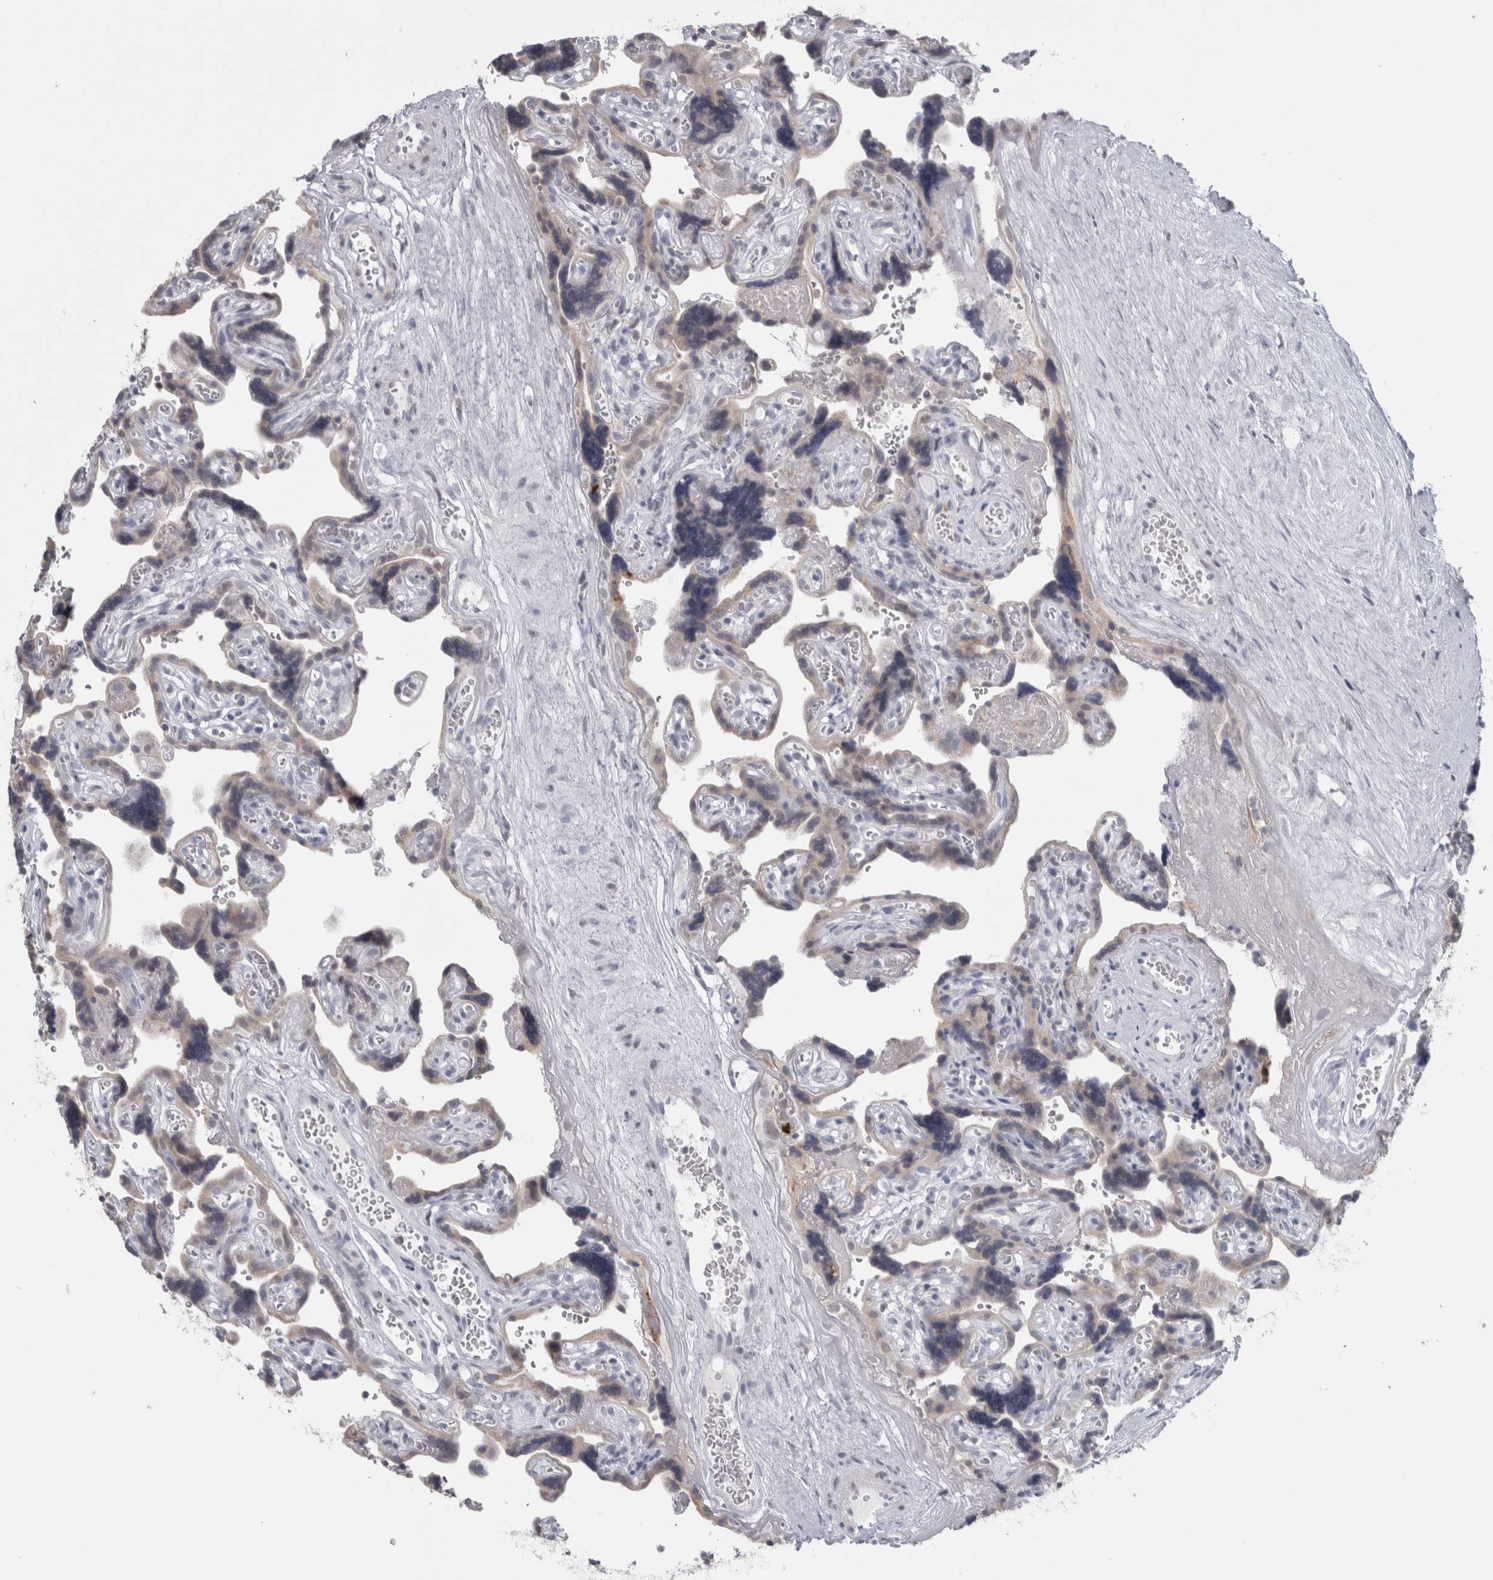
{"staining": {"intensity": "negative", "quantity": "none", "location": "none"}, "tissue": "placenta", "cell_type": "Decidual cells", "image_type": "normal", "snomed": [{"axis": "morphology", "description": "Normal tissue, NOS"}, {"axis": "topography", "description": "Placenta"}], "caption": "An image of placenta stained for a protein demonstrates no brown staining in decidual cells.", "gene": "PLIN1", "patient": {"sex": "female", "age": 30}}